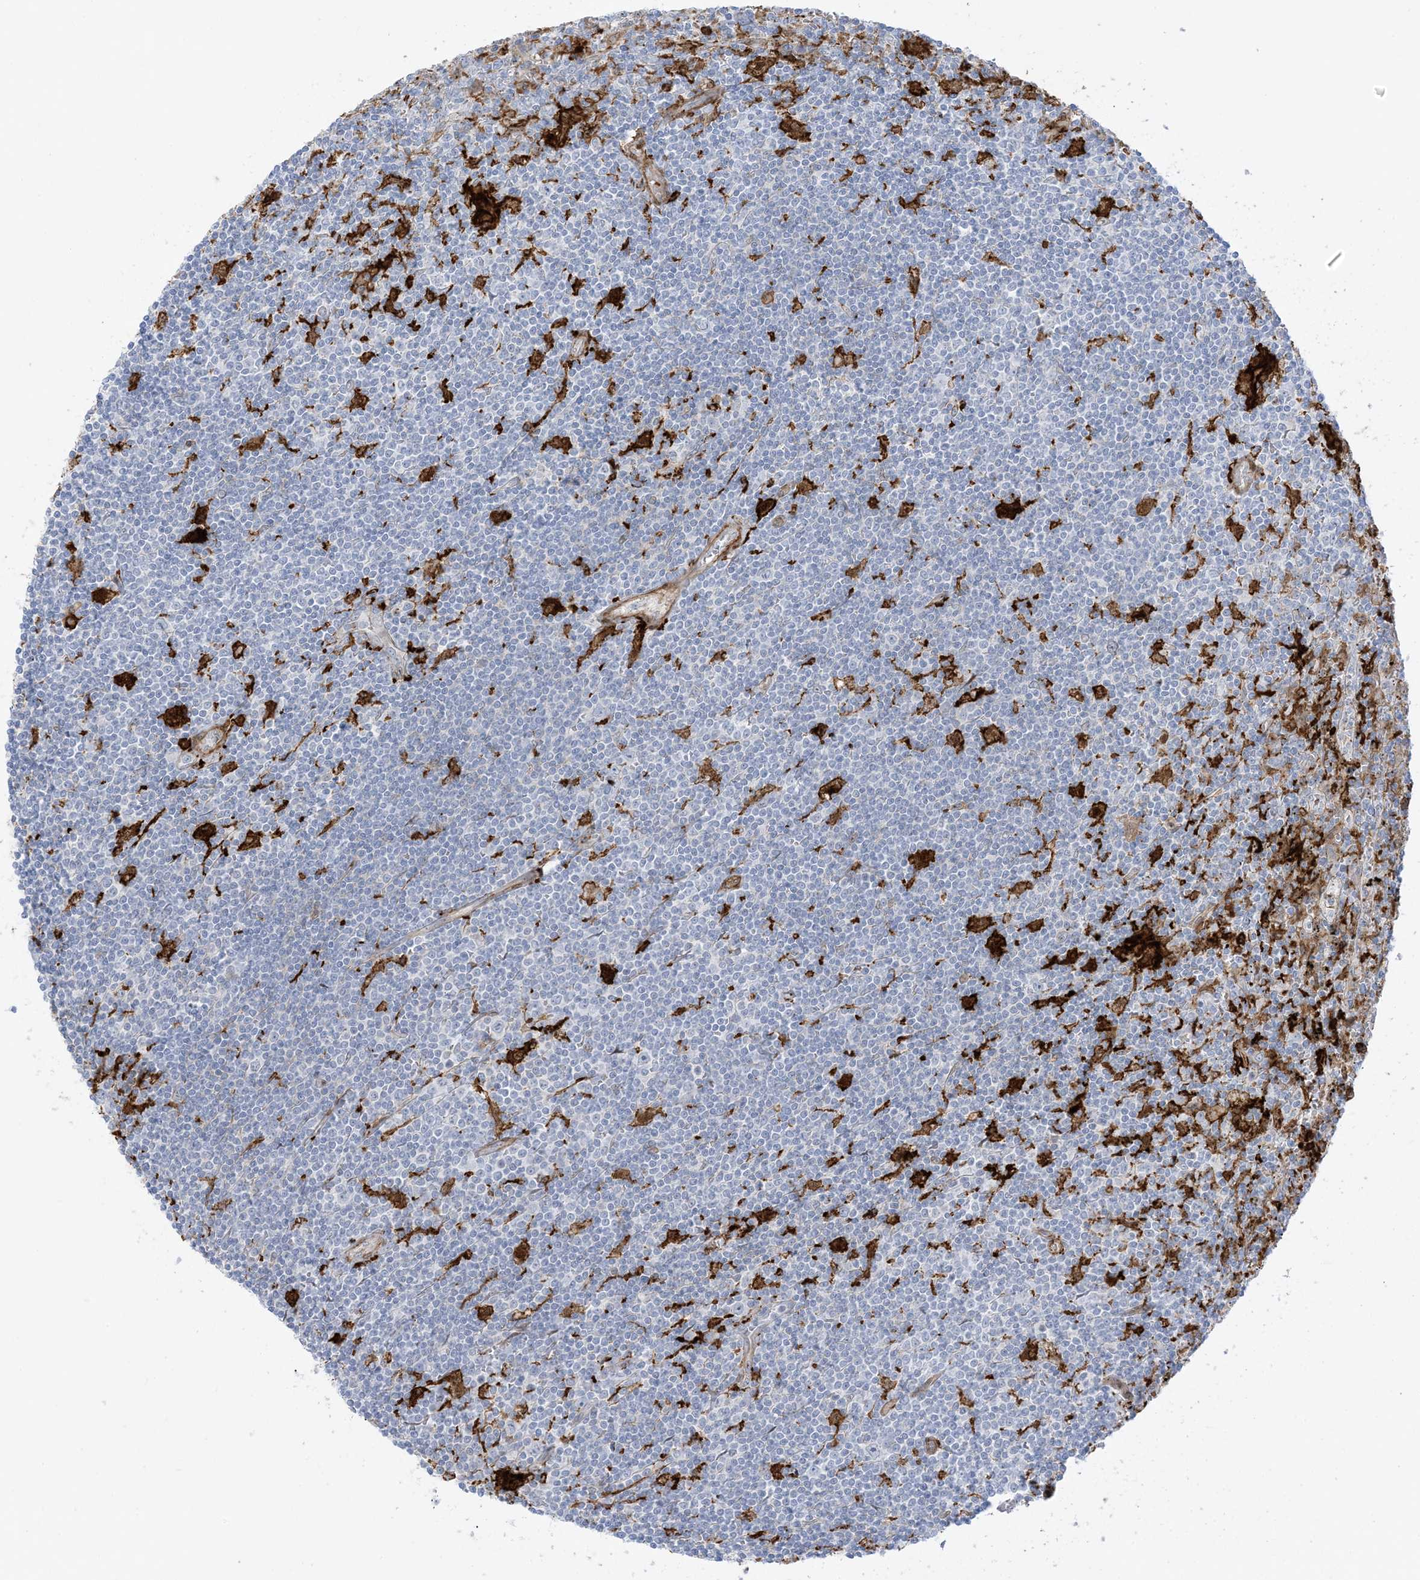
{"staining": {"intensity": "negative", "quantity": "none", "location": "none"}, "tissue": "lymphoma", "cell_type": "Tumor cells", "image_type": "cancer", "snomed": [{"axis": "morphology", "description": "Malignant lymphoma, non-Hodgkin's type, Low grade"}, {"axis": "topography", "description": "Spleen"}], "caption": "High power microscopy image of an IHC micrograph of malignant lymphoma, non-Hodgkin's type (low-grade), revealing no significant expression in tumor cells.", "gene": "ICMT", "patient": {"sex": "male", "age": 76}}